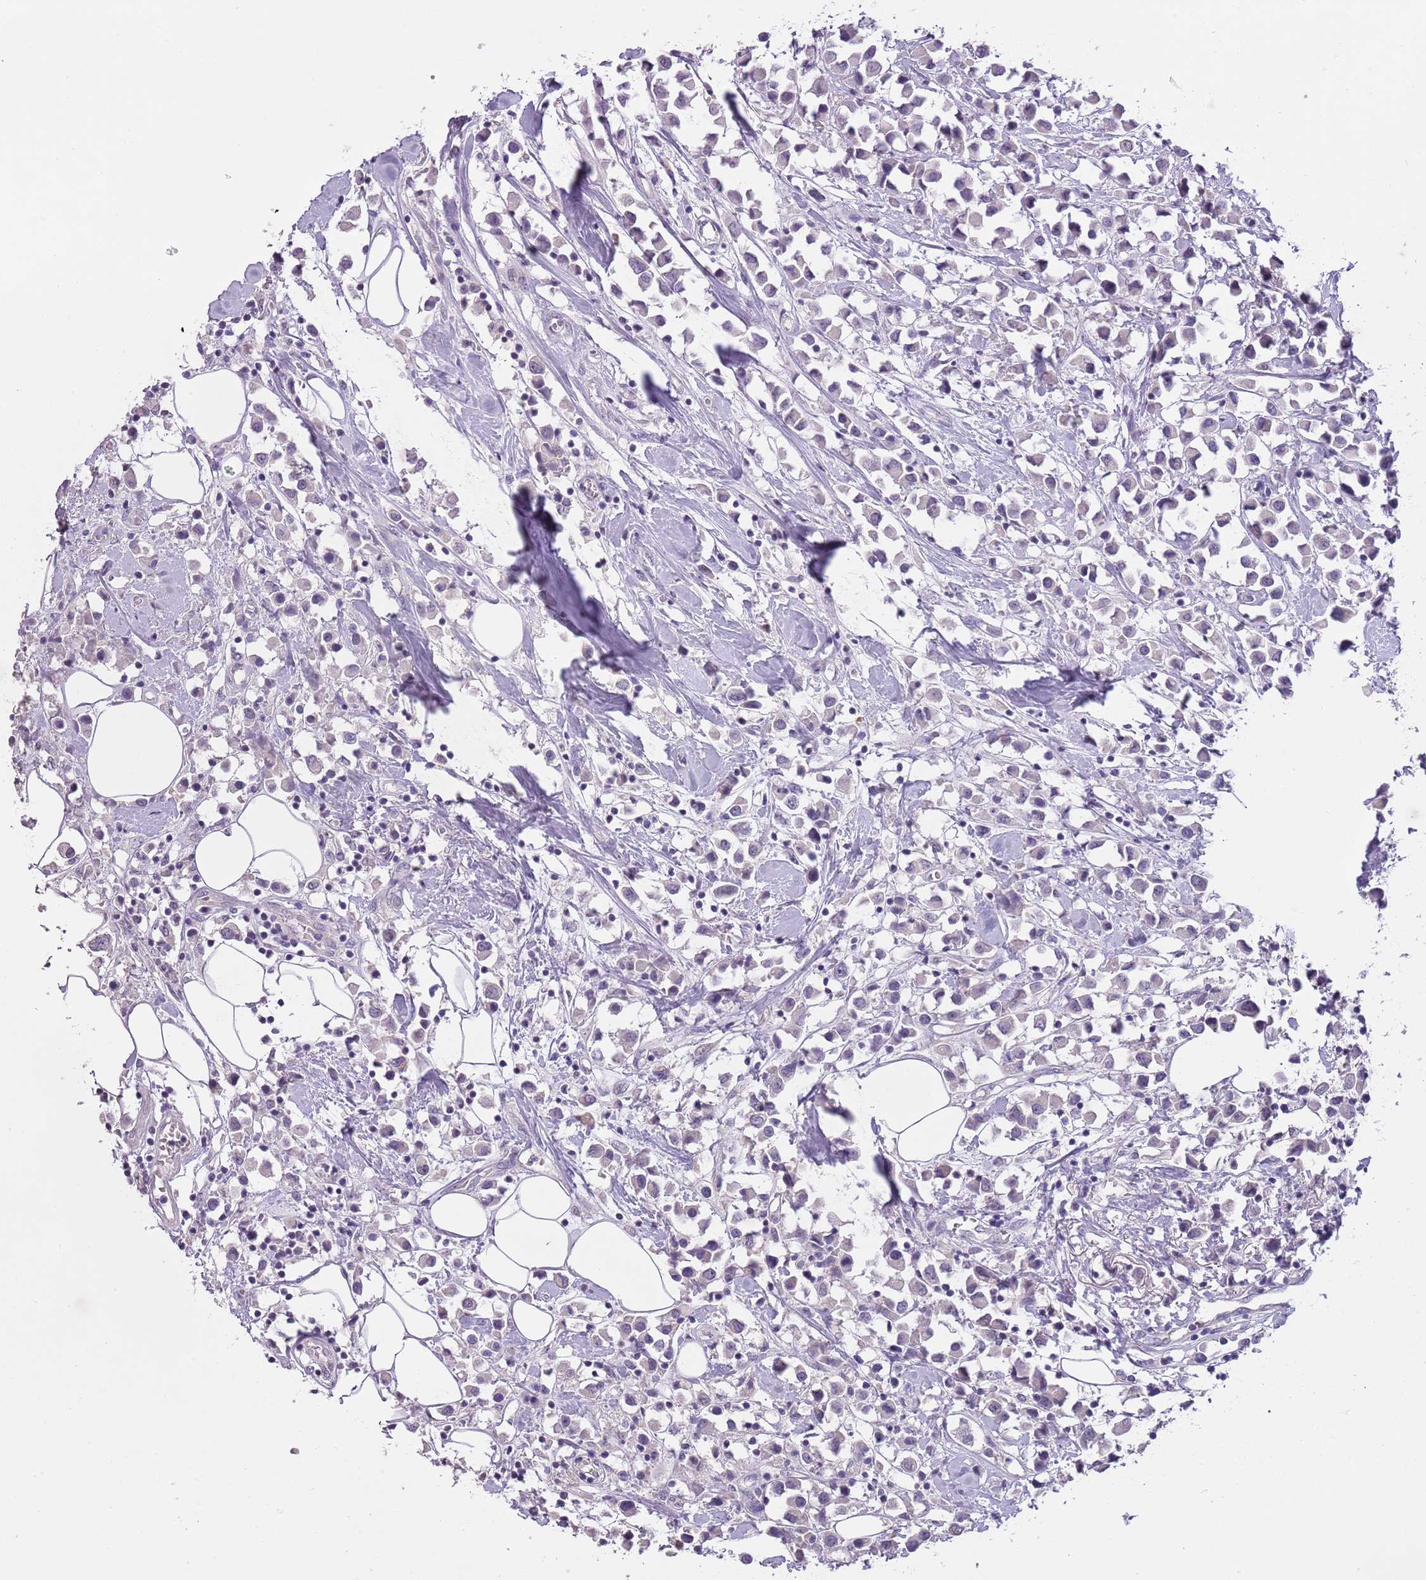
{"staining": {"intensity": "negative", "quantity": "none", "location": "none"}, "tissue": "breast cancer", "cell_type": "Tumor cells", "image_type": "cancer", "snomed": [{"axis": "morphology", "description": "Duct carcinoma"}, {"axis": "topography", "description": "Breast"}], "caption": "IHC micrograph of breast cancer stained for a protein (brown), which reveals no expression in tumor cells.", "gene": "SLC35E3", "patient": {"sex": "female", "age": 61}}